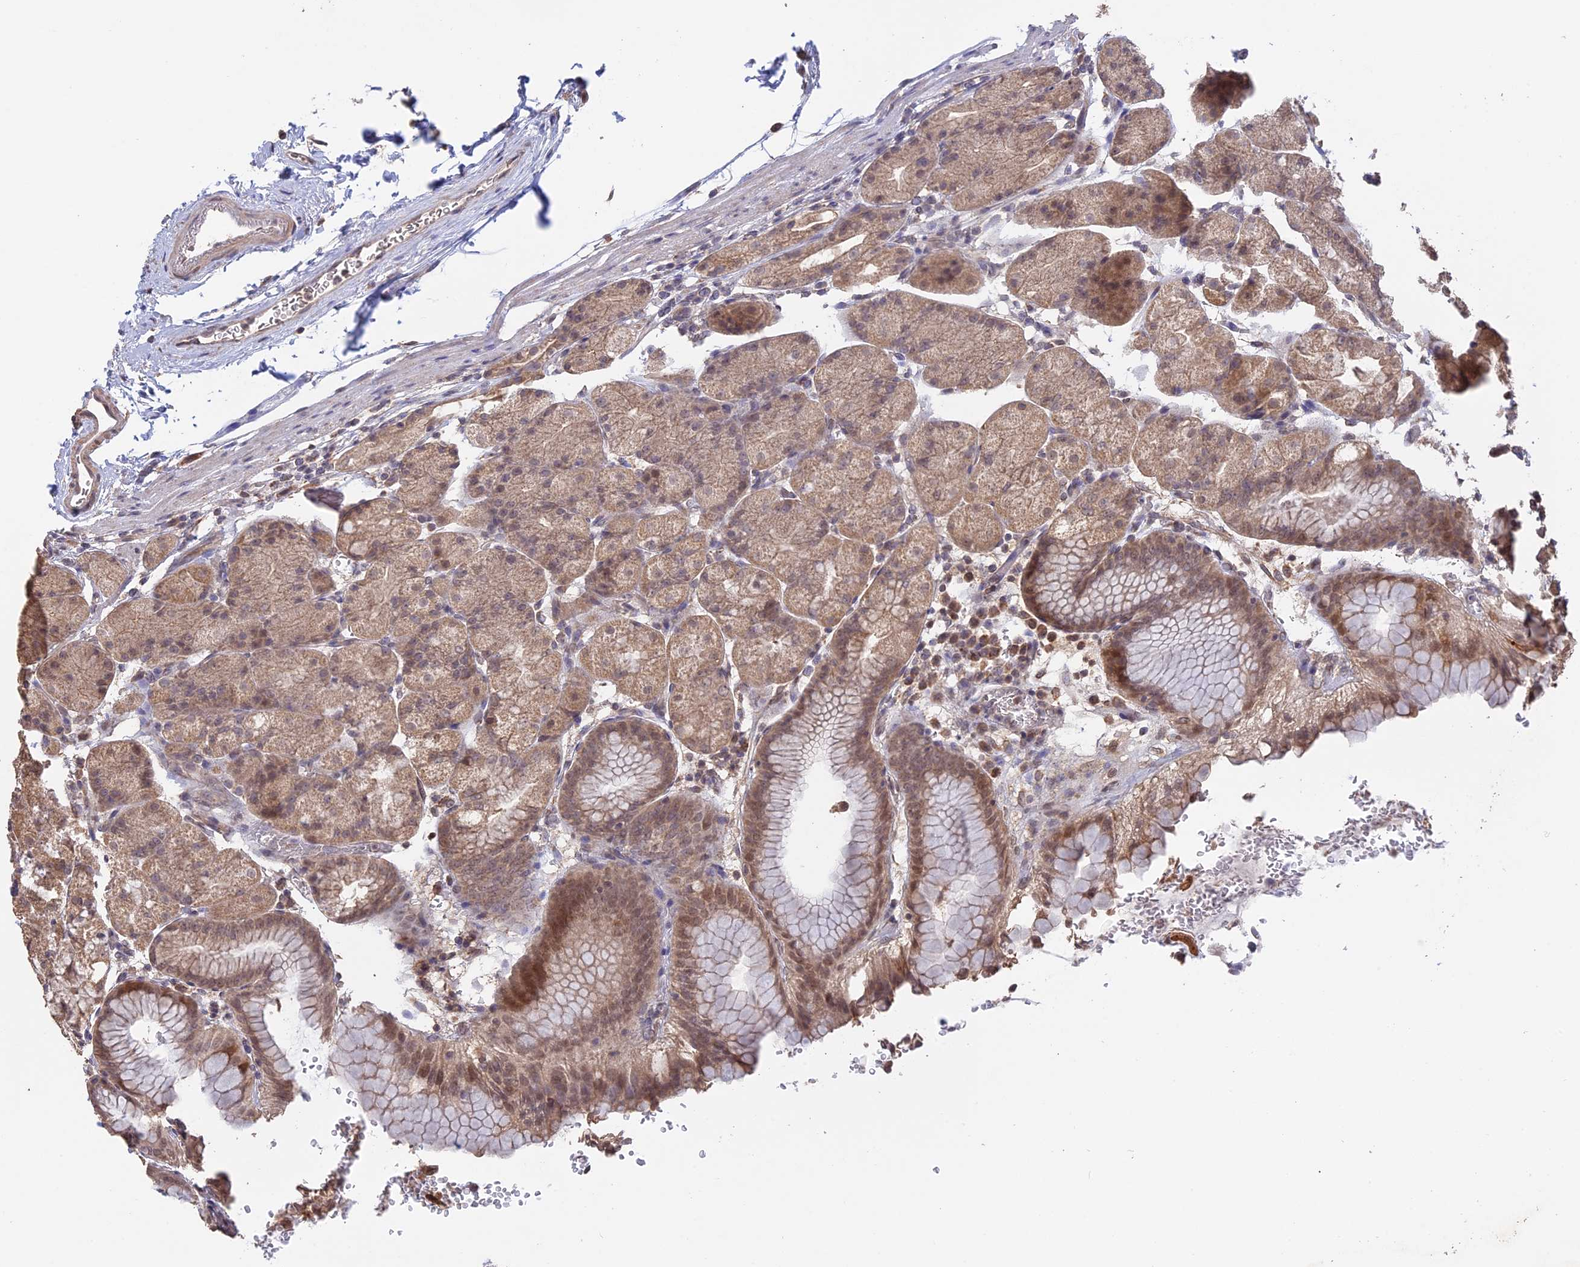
{"staining": {"intensity": "moderate", "quantity": ">75%", "location": "cytoplasmic/membranous,nuclear"}, "tissue": "stomach", "cell_type": "Glandular cells", "image_type": "normal", "snomed": [{"axis": "morphology", "description": "Normal tissue, NOS"}, {"axis": "topography", "description": "Stomach, upper"}, {"axis": "topography", "description": "Stomach, lower"}], "caption": "Glandular cells show medium levels of moderate cytoplasmic/membranous,nuclear staining in approximately >75% of cells in unremarkable stomach.", "gene": "FAM210B", "patient": {"sex": "male", "age": 62}}